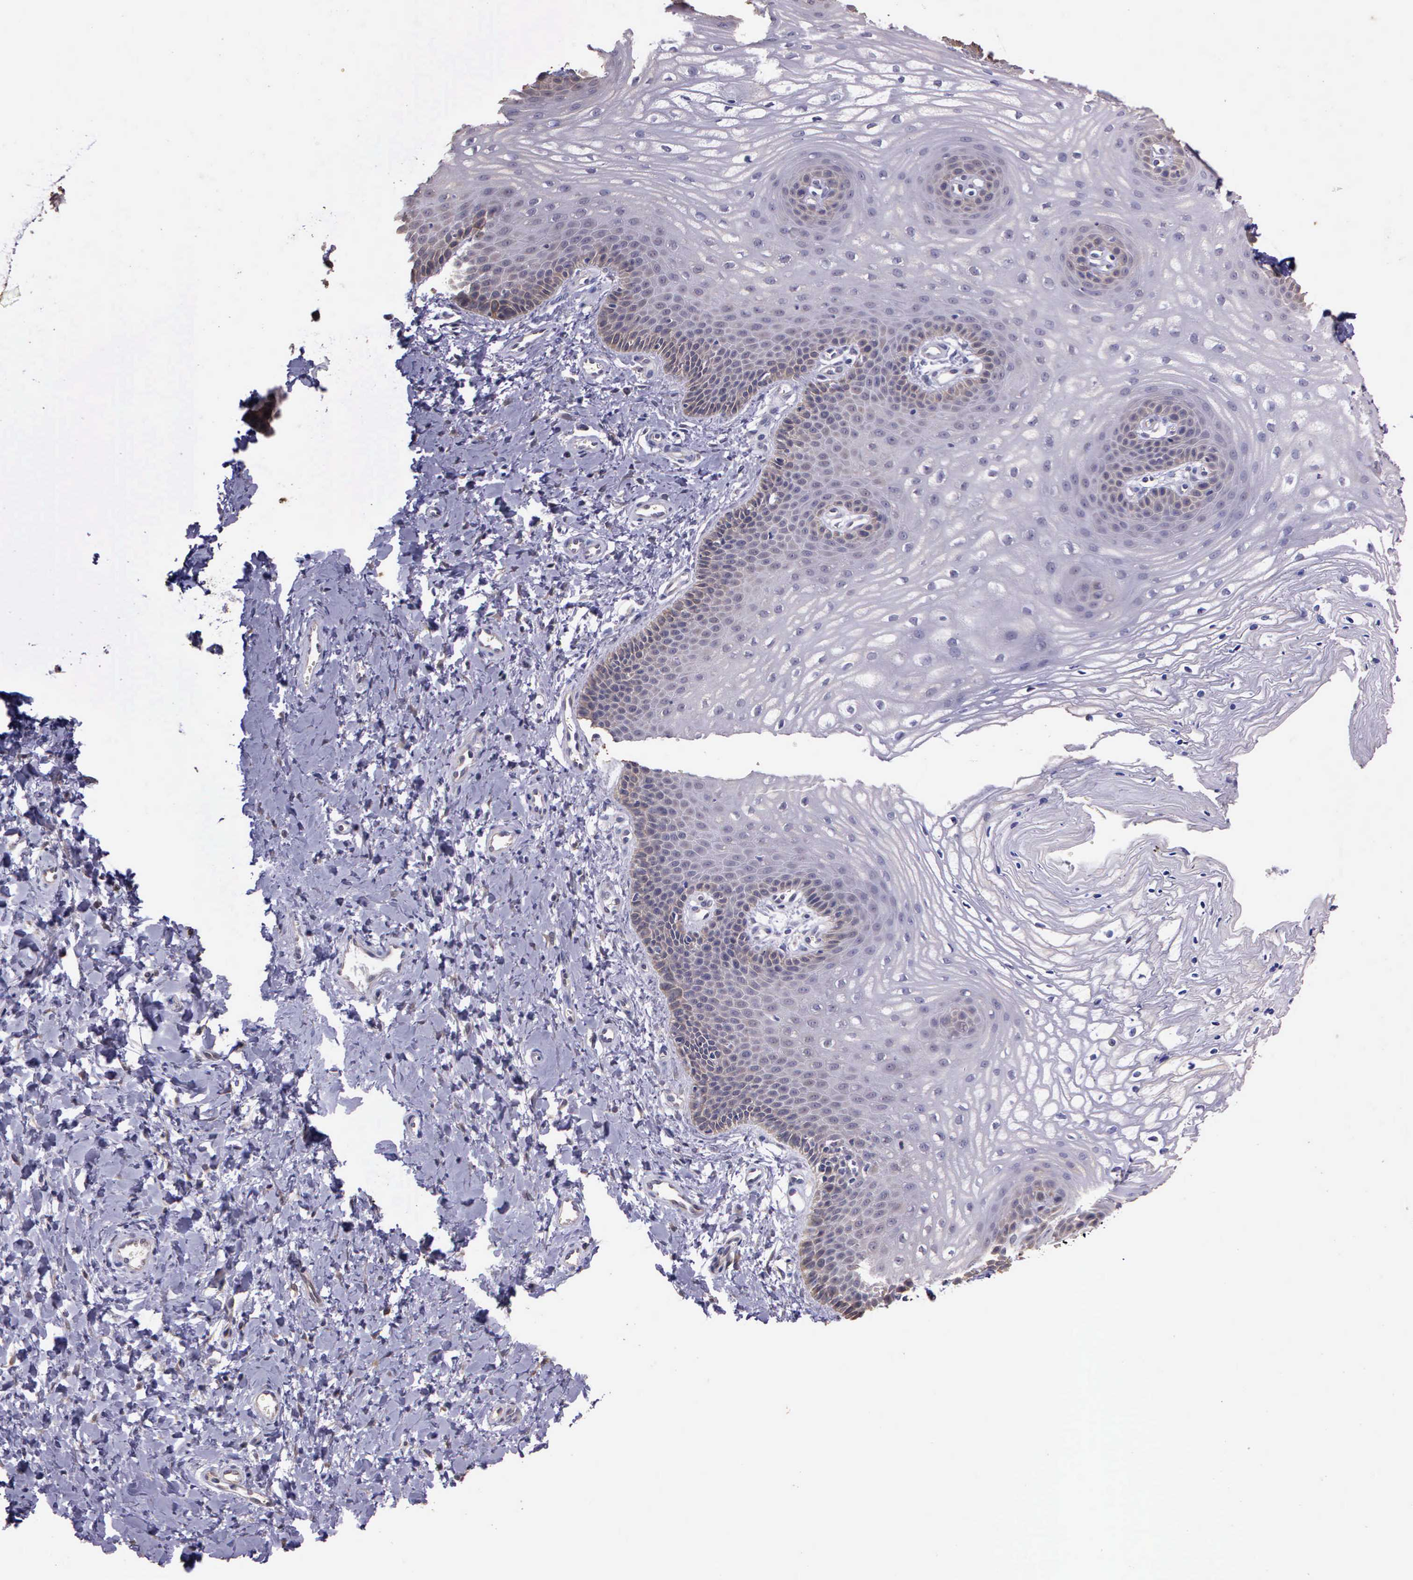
{"staining": {"intensity": "negative", "quantity": "none", "location": "none"}, "tissue": "vagina", "cell_type": "Squamous epithelial cells", "image_type": "normal", "snomed": [{"axis": "morphology", "description": "Normal tissue, NOS"}, {"axis": "topography", "description": "Vagina"}], "caption": "The immunohistochemistry micrograph has no significant positivity in squamous epithelial cells of vagina. The staining is performed using DAB (3,3'-diaminobenzidine) brown chromogen with nuclei counter-stained in using hematoxylin.", "gene": "IGBP1P2", "patient": {"sex": "female", "age": 68}}